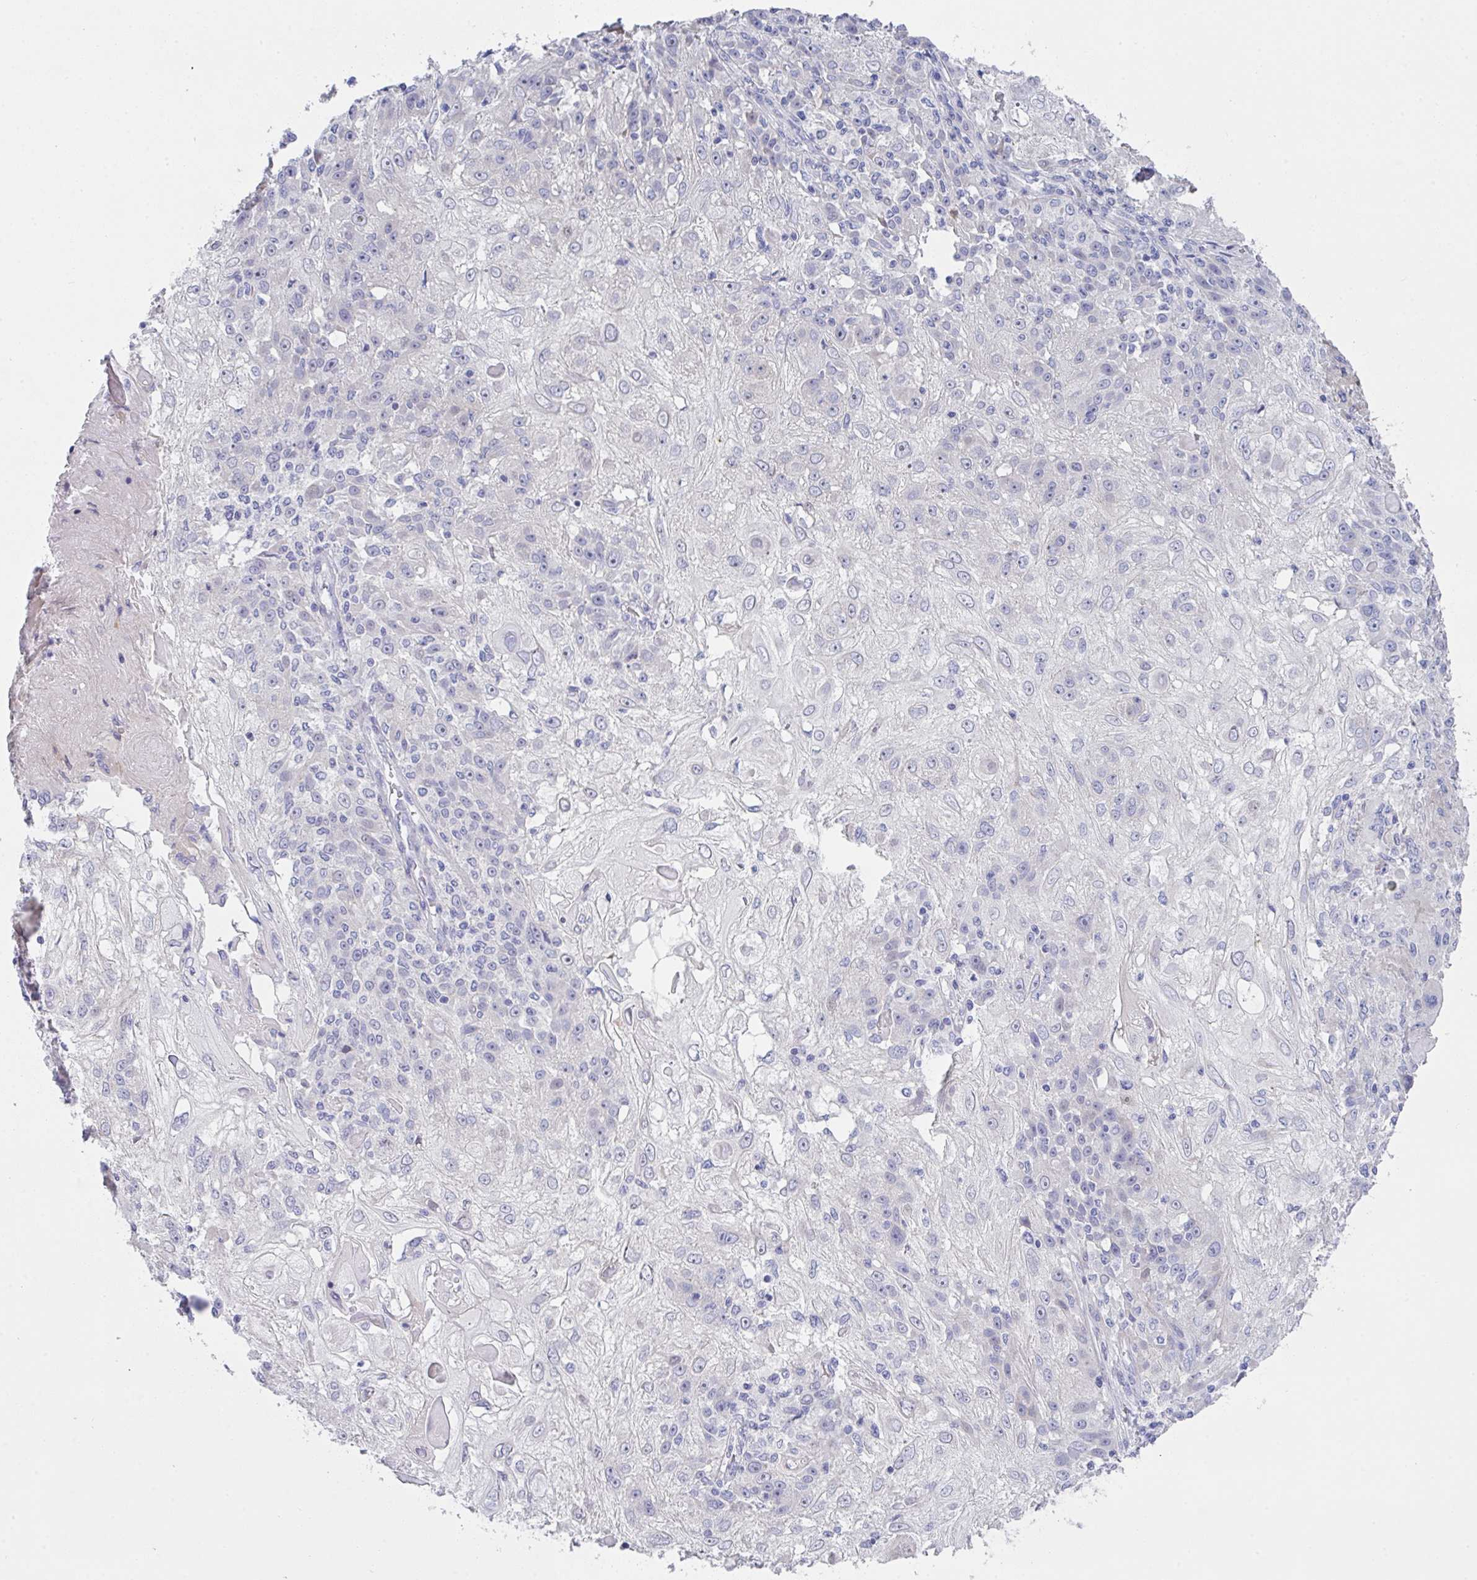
{"staining": {"intensity": "weak", "quantity": "<25%", "location": "cytoplasmic/membranous"}, "tissue": "skin cancer", "cell_type": "Tumor cells", "image_type": "cancer", "snomed": [{"axis": "morphology", "description": "Normal tissue, NOS"}, {"axis": "morphology", "description": "Squamous cell carcinoma, NOS"}, {"axis": "topography", "description": "Skin"}], "caption": "Photomicrograph shows no protein staining in tumor cells of skin squamous cell carcinoma tissue. (DAB IHC with hematoxylin counter stain).", "gene": "FBXO47", "patient": {"sex": "female", "age": 83}}